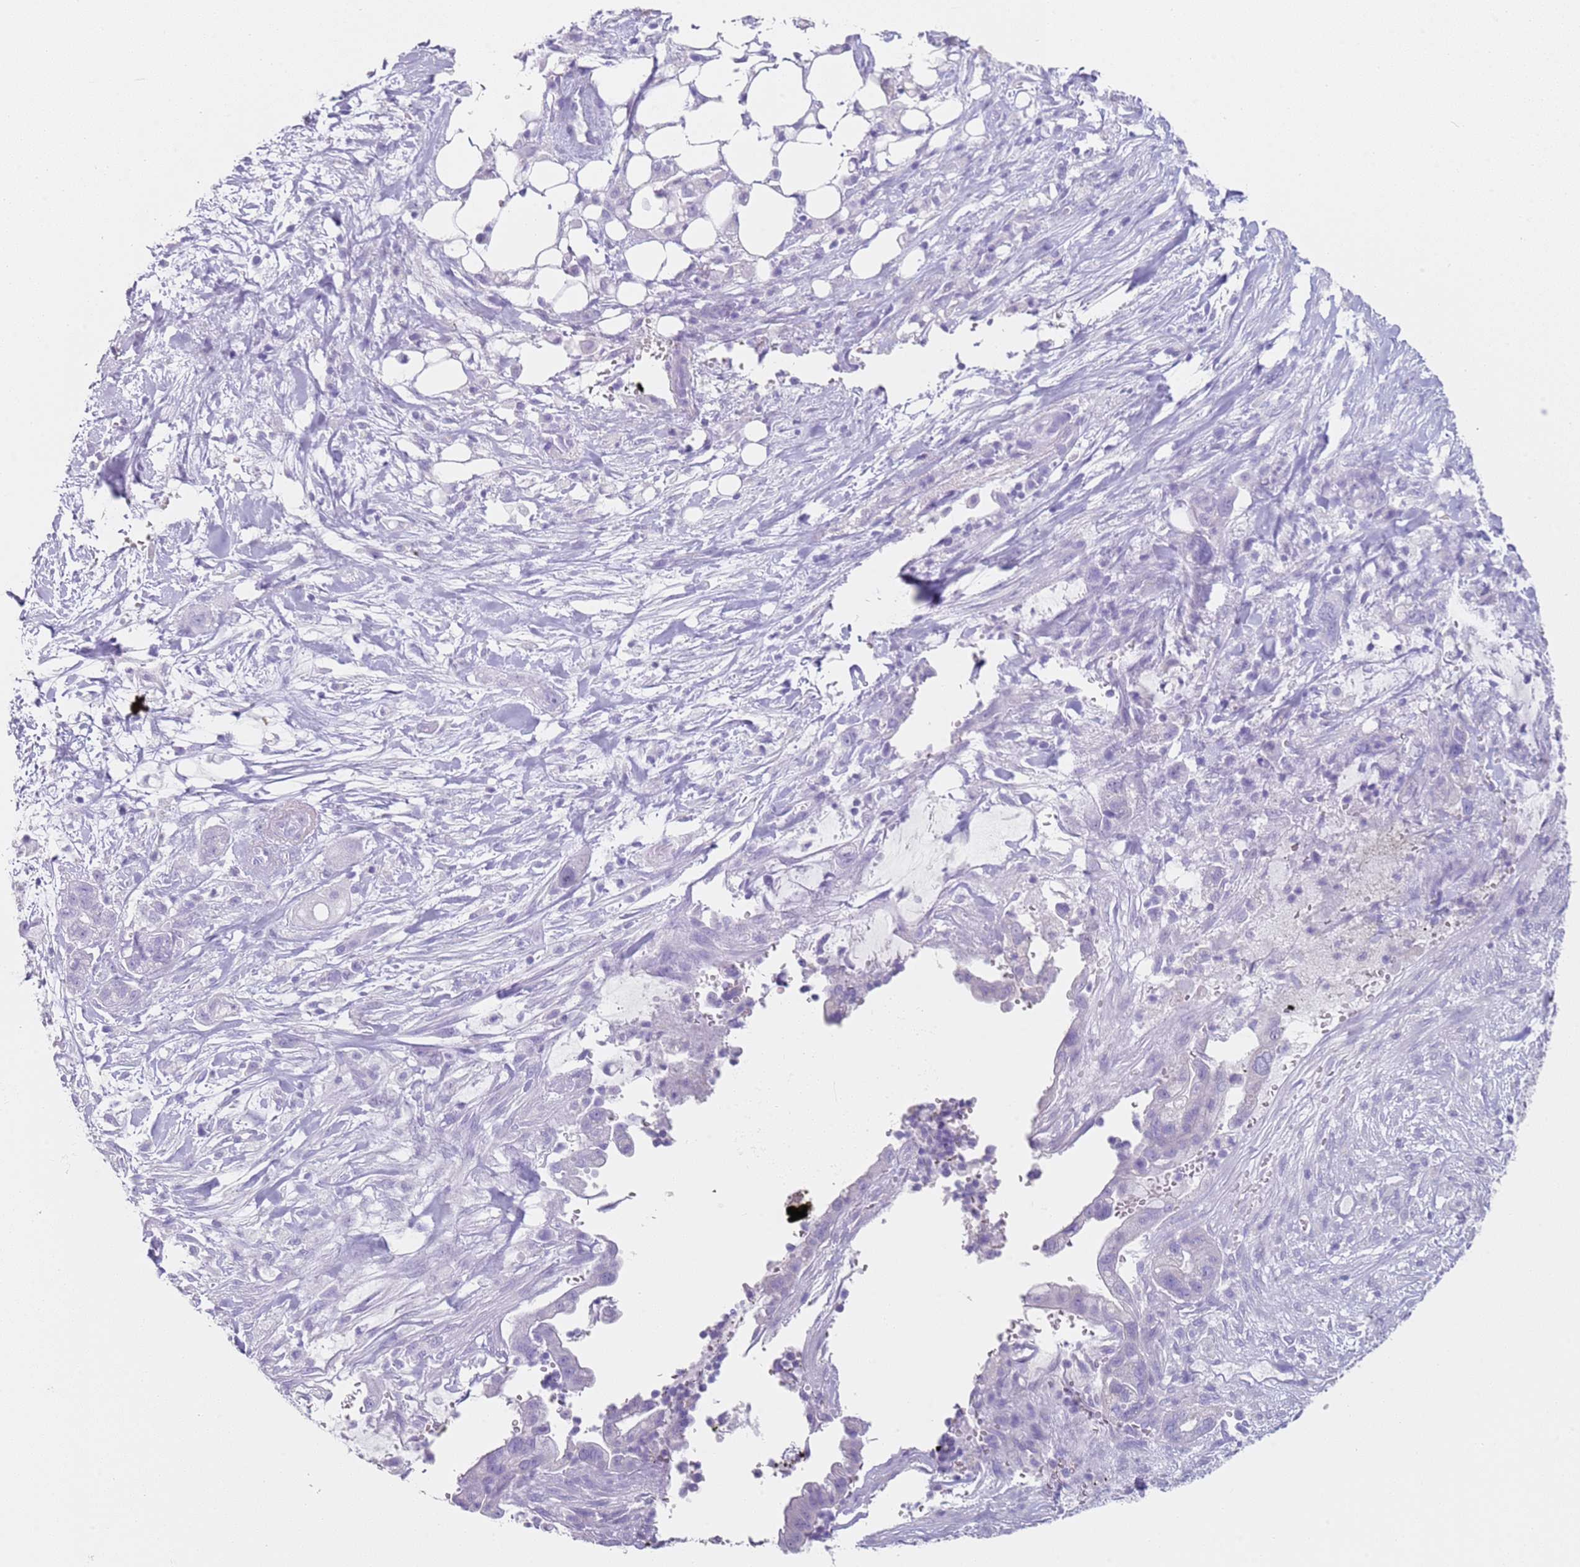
{"staining": {"intensity": "negative", "quantity": "none", "location": "none"}, "tissue": "pancreatic cancer", "cell_type": "Tumor cells", "image_type": "cancer", "snomed": [{"axis": "morphology", "description": "Adenocarcinoma, NOS"}, {"axis": "topography", "description": "Pancreas"}], "caption": "This is an IHC image of pancreatic cancer. There is no staining in tumor cells.", "gene": "ALS2", "patient": {"sex": "male", "age": 44}}